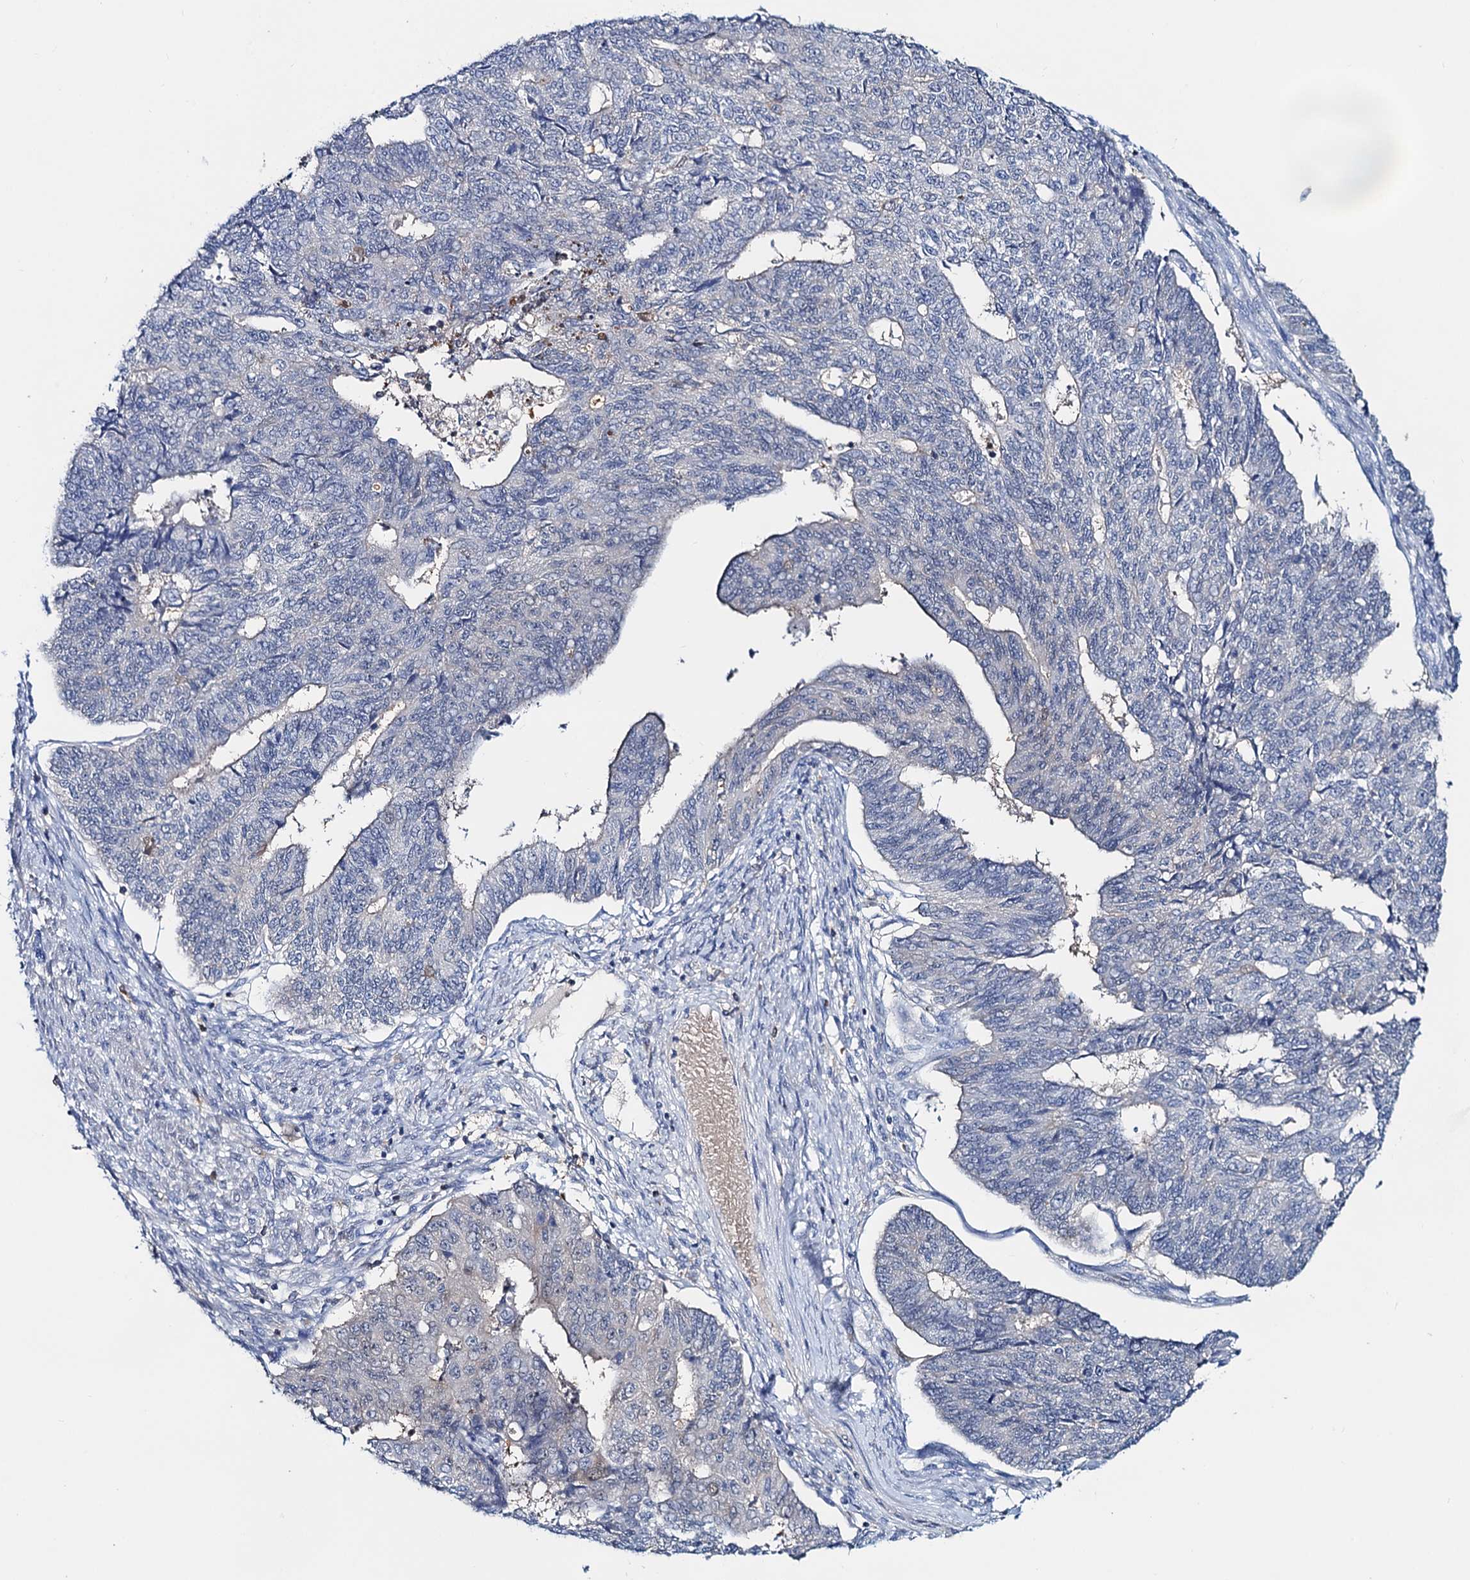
{"staining": {"intensity": "negative", "quantity": "none", "location": "none"}, "tissue": "endometrial cancer", "cell_type": "Tumor cells", "image_type": "cancer", "snomed": [{"axis": "morphology", "description": "Adenocarcinoma, NOS"}, {"axis": "topography", "description": "Endometrium"}], "caption": "A high-resolution photomicrograph shows immunohistochemistry staining of endometrial cancer (adenocarcinoma), which displays no significant expression in tumor cells.", "gene": "FAH", "patient": {"sex": "female", "age": 32}}